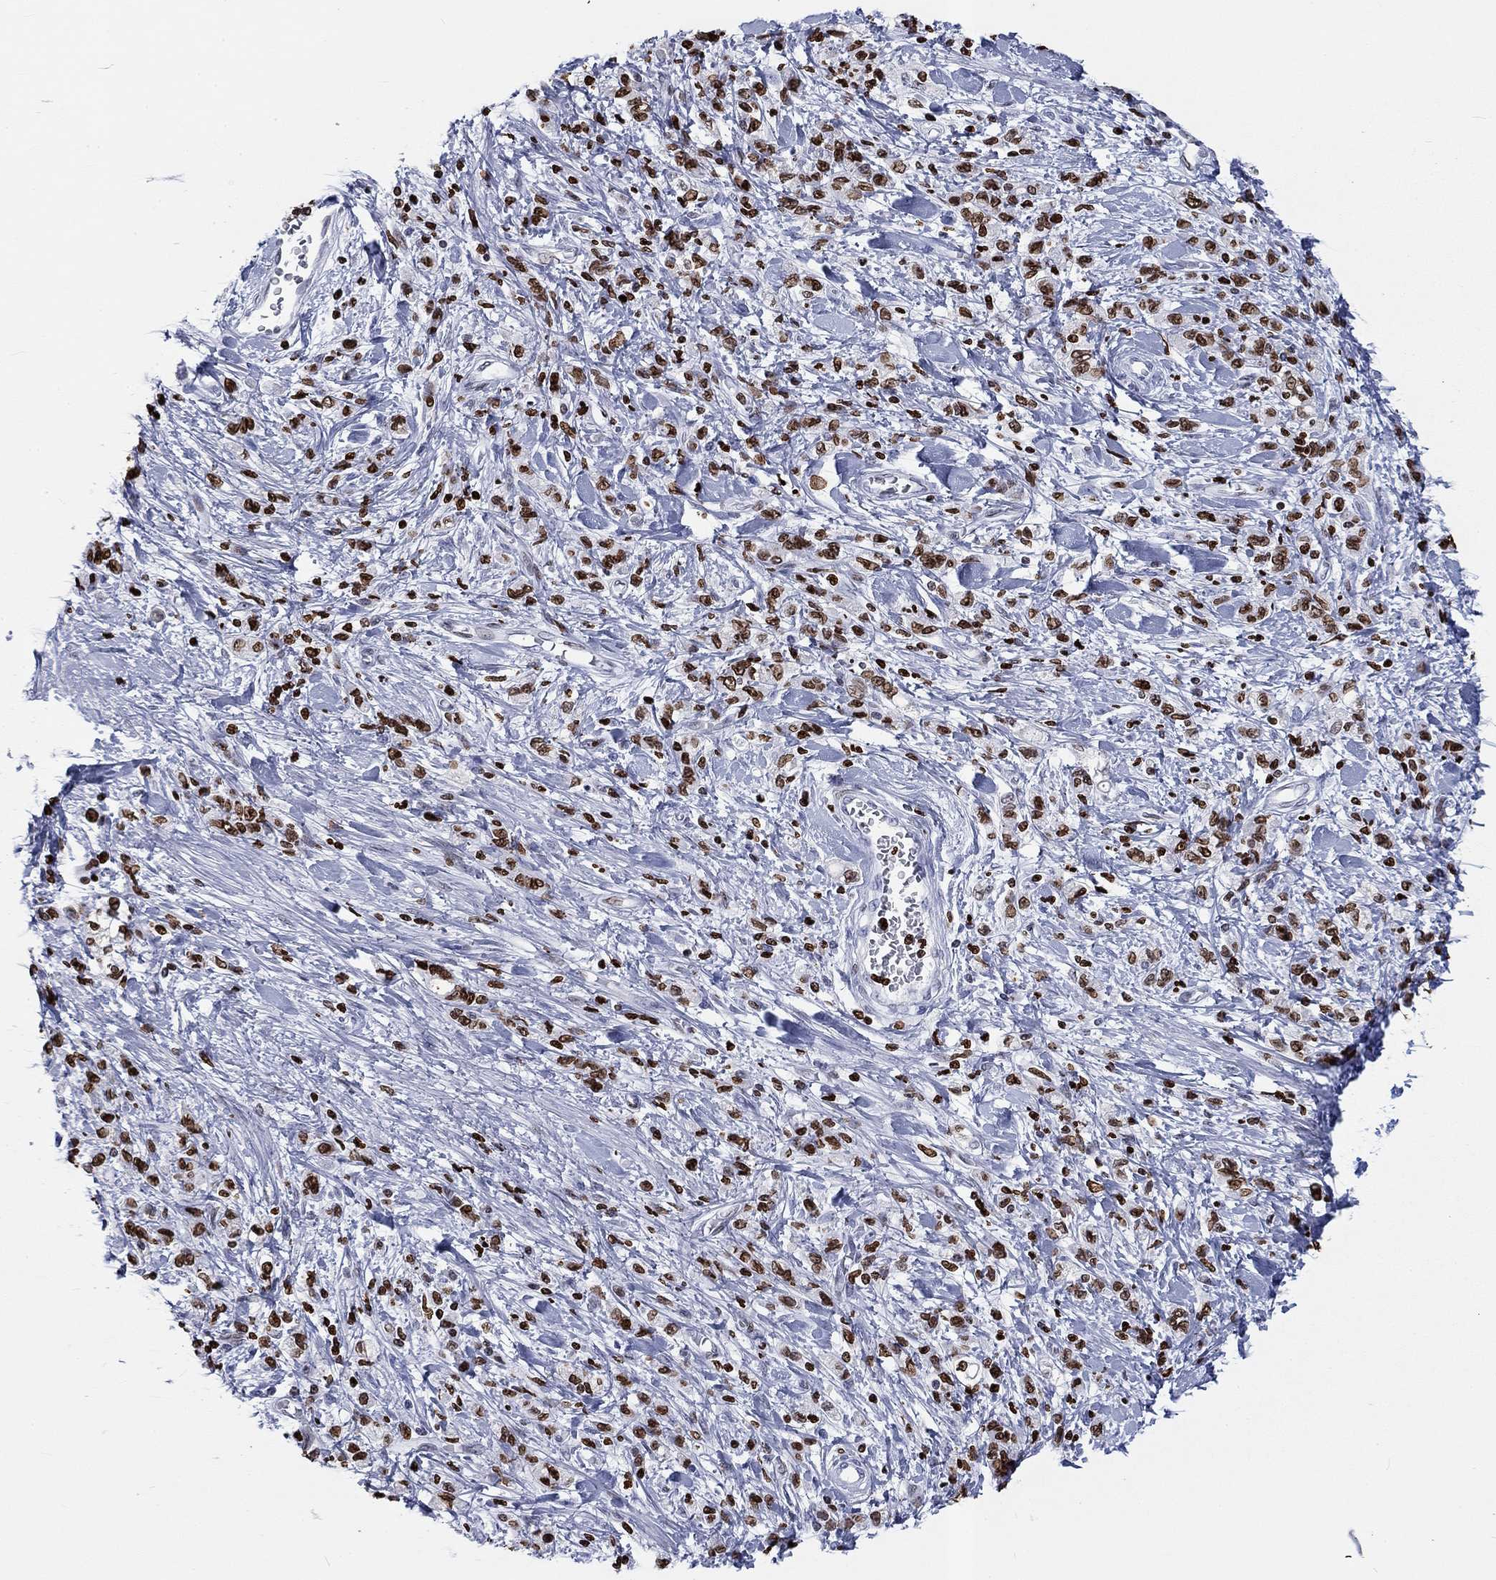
{"staining": {"intensity": "strong", "quantity": ">75%", "location": "nuclear"}, "tissue": "stomach cancer", "cell_type": "Tumor cells", "image_type": "cancer", "snomed": [{"axis": "morphology", "description": "Adenocarcinoma, NOS"}, {"axis": "topography", "description": "Stomach"}], "caption": "A high-resolution image shows immunohistochemistry staining of adenocarcinoma (stomach), which displays strong nuclear expression in approximately >75% of tumor cells. Ihc stains the protein of interest in brown and the nuclei are stained blue.", "gene": "H1-5", "patient": {"sex": "male", "age": 77}}